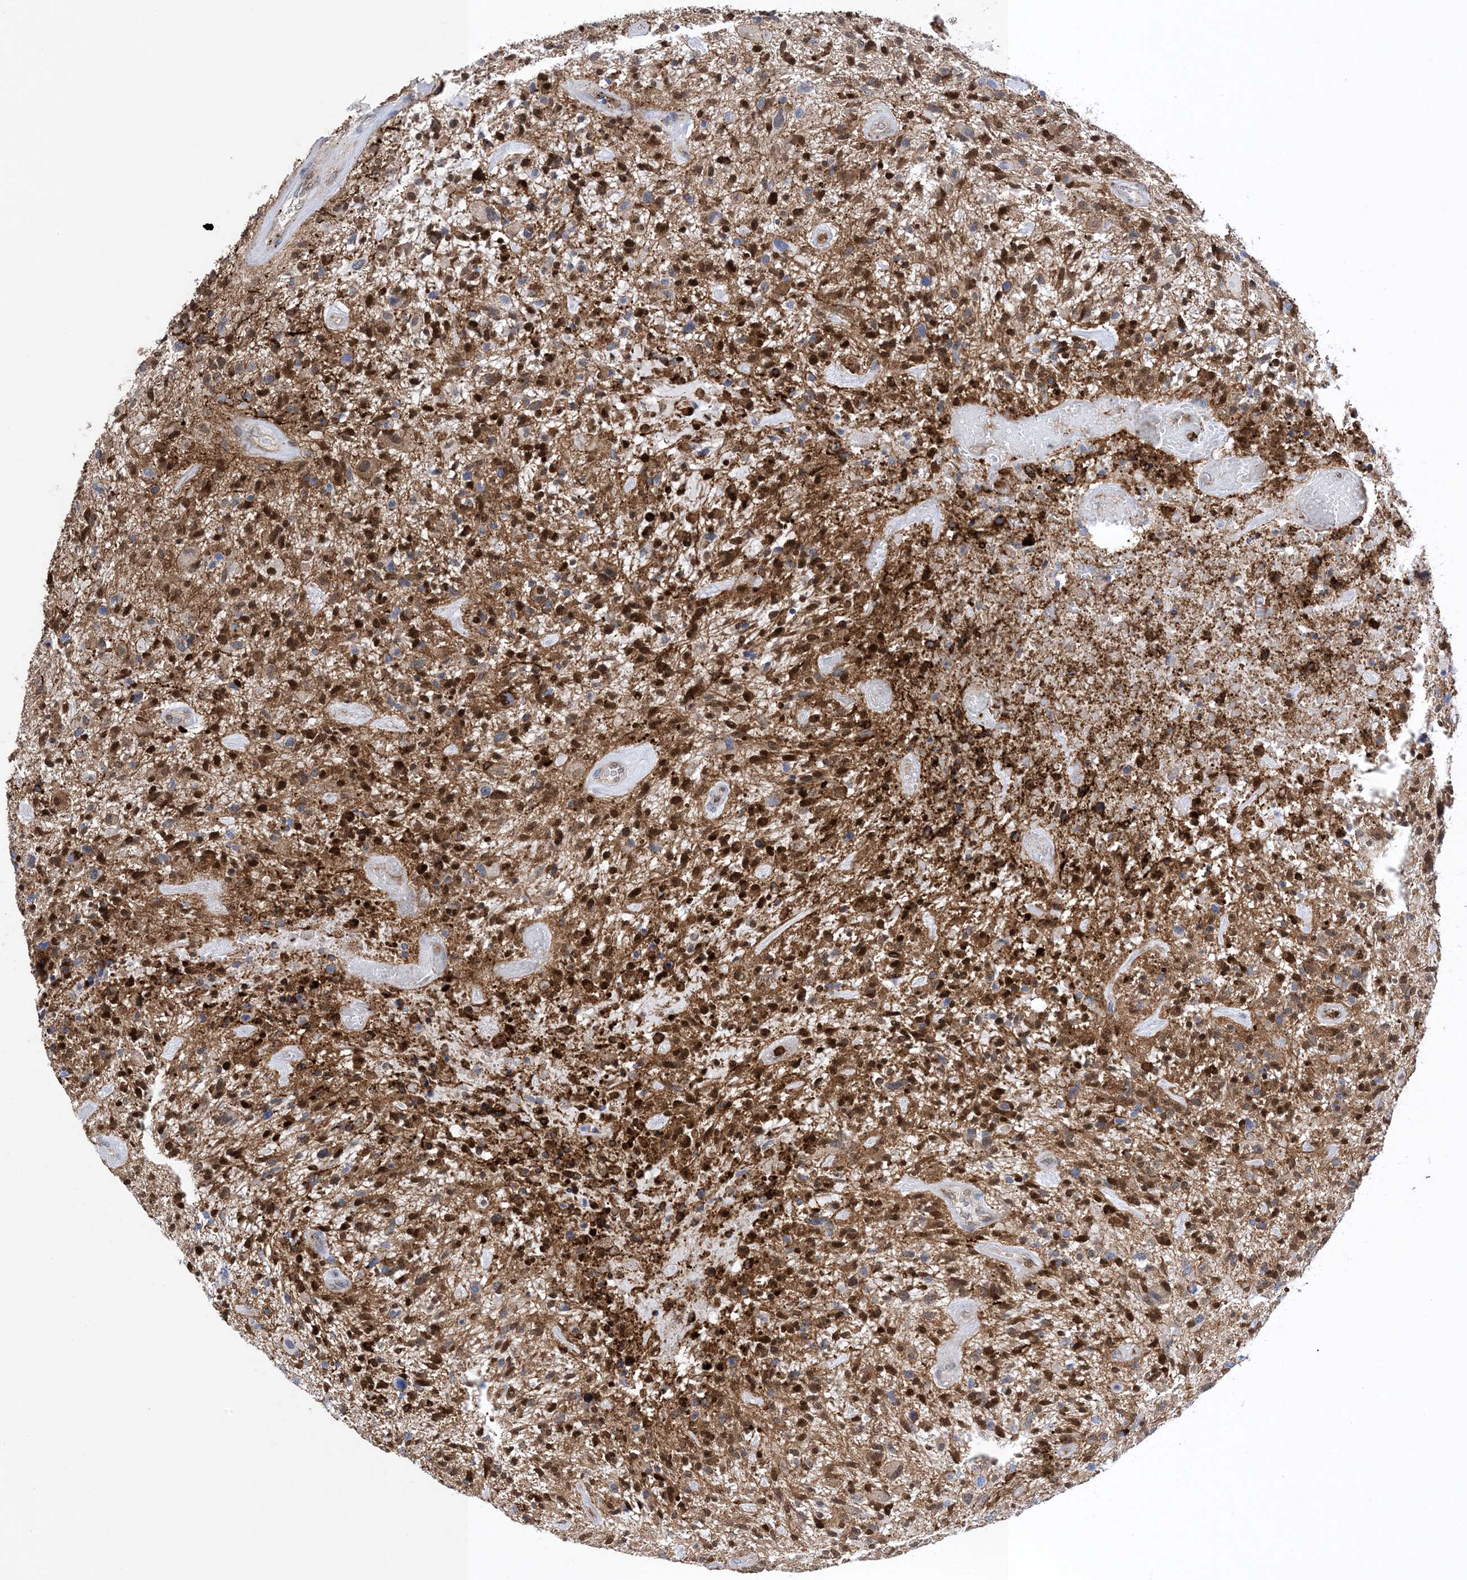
{"staining": {"intensity": "moderate", "quantity": "25%-75%", "location": "cytoplasmic/membranous"}, "tissue": "glioma", "cell_type": "Tumor cells", "image_type": "cancer", "snomed": [{"axis": "morphology", "description": "Glioma, malignant, High grade"}, {"axis": "topography", "description": "Brain"}], "caption": "Immunohistochemical staining of human high-grade glioma (malignant) reveals medium levels of moderate cytoplasmic/membranous protein expression in approximately 25%-75% of tumor cells. (DAB = brown stain, brightfield microscopy at high magnification).", "gene": "ANXA1", "patient": {"sex": "male", "age": 47}}